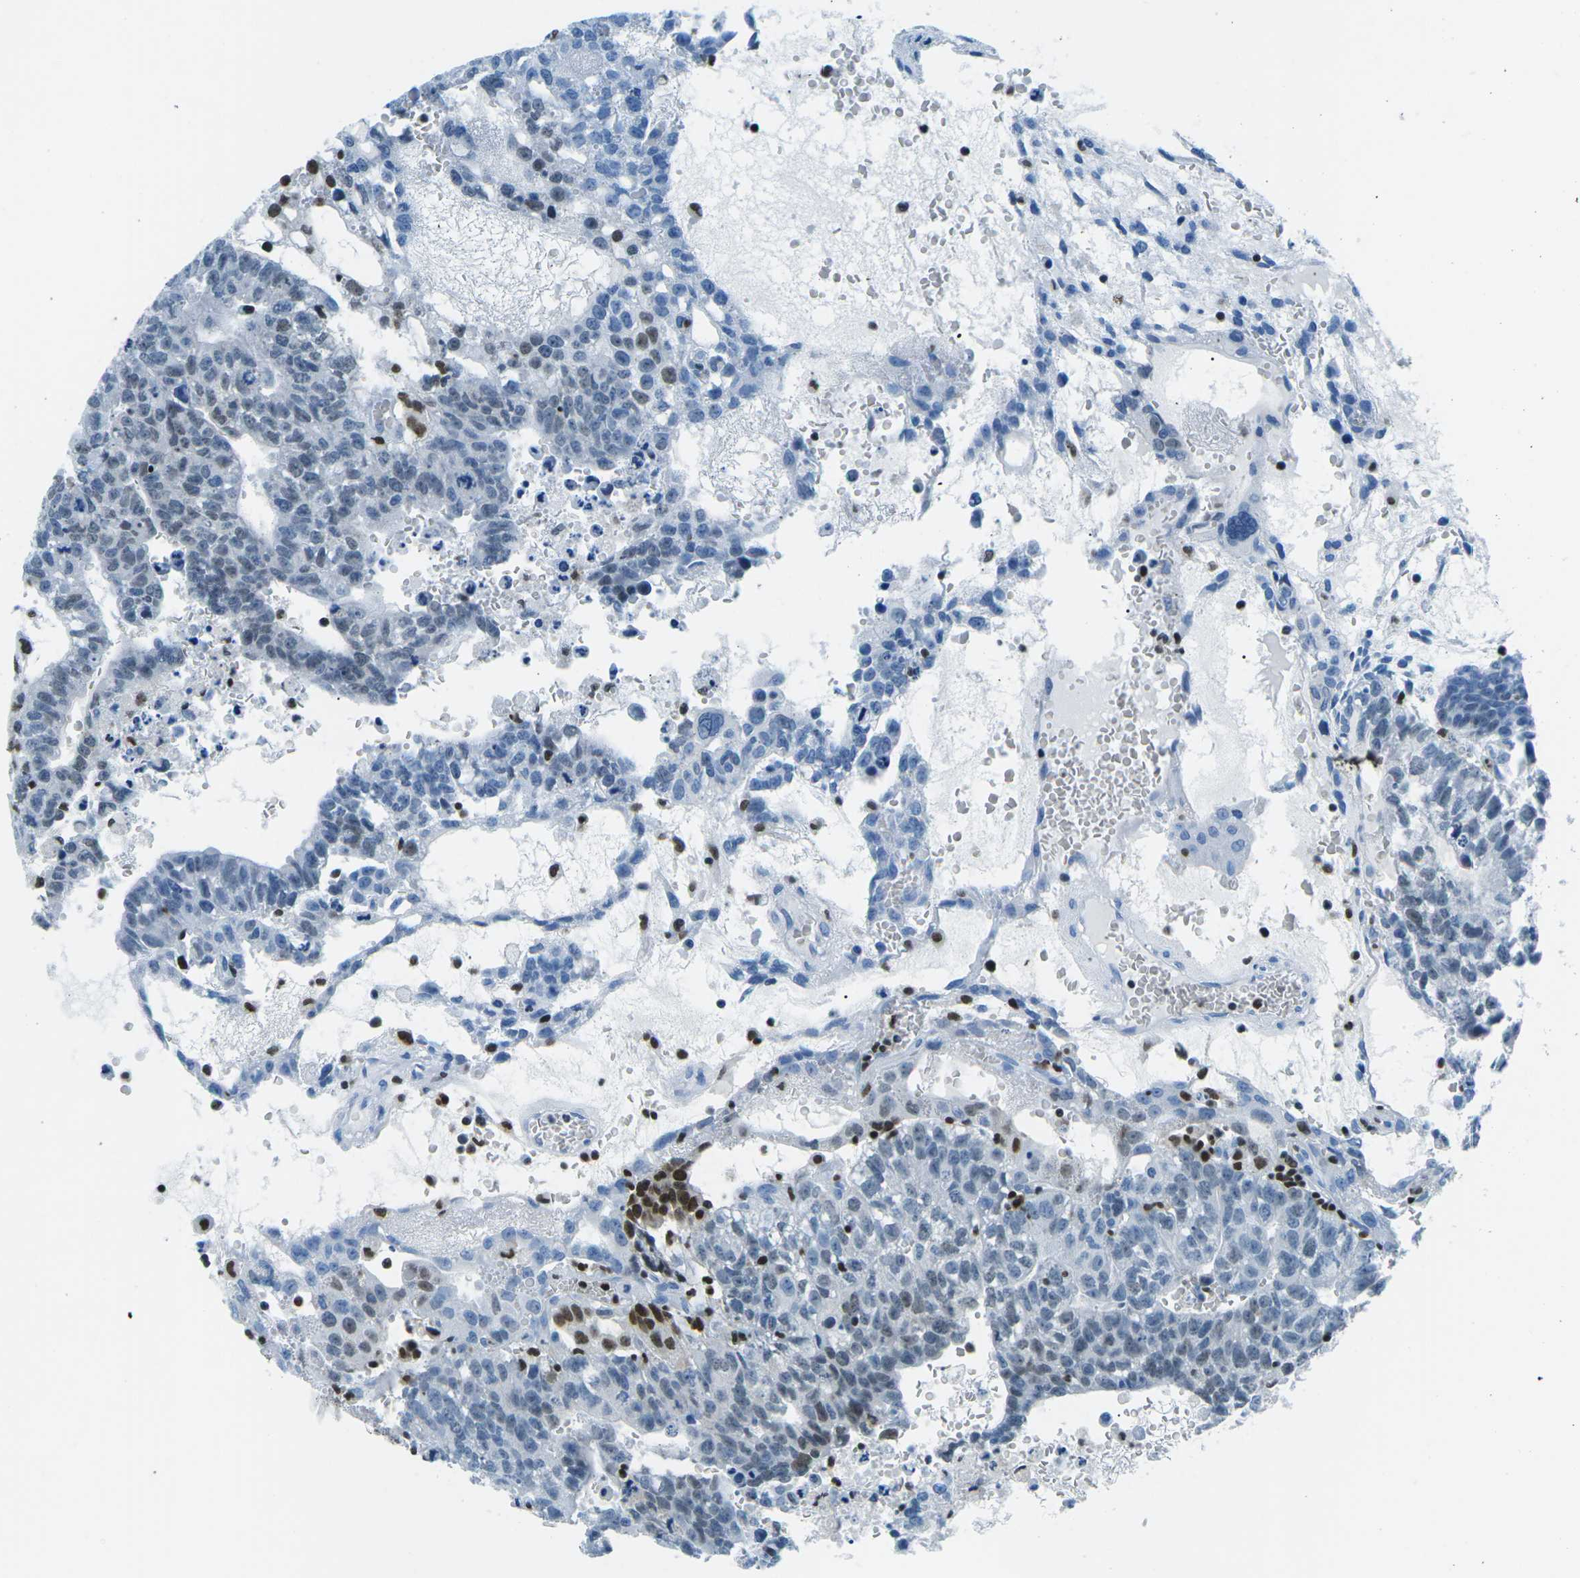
{"staining": {"intensity": "weak", "quantity": "<25%", "location": "nuclear"}, "tissue": "testis cancer", "cell_type": "Tumor cells", "image_type": "cancer", "snomed": [{"axis": "morphology", "description": "Seminoma, NOS"}, {"axis": "morphology", "description": "Carcinoma, Embryonal, NOS"}, {"axis": "topography", "description": "Testis"}], "caption": "This is an IHC histopathology image of testis cancer (seminoma). There is no staining in tumor cells.", "gene": "CELF2", "patient": {"sex": "male", "age": 52}}